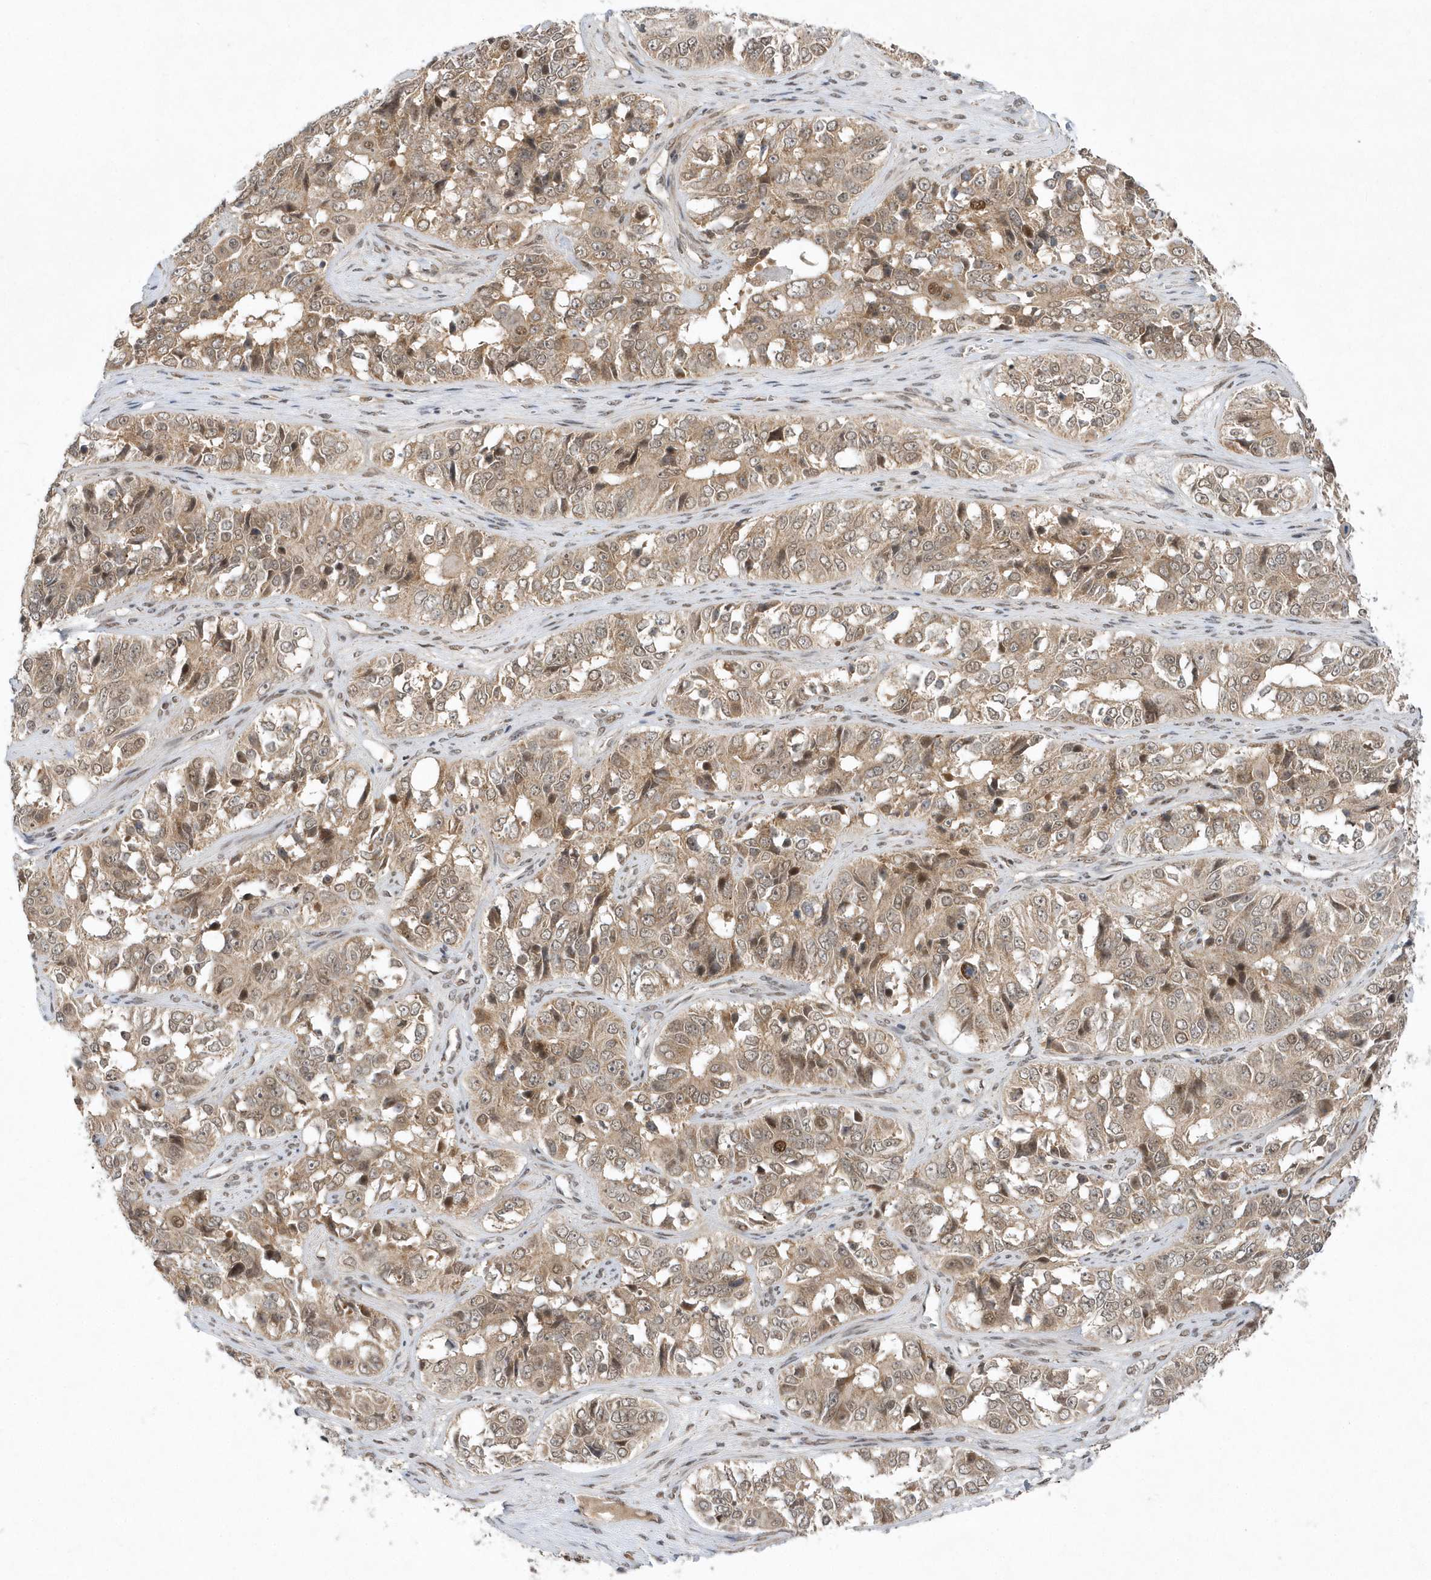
{"staining": {"intensity": "weak", "quantity": ">75%", "location": "cytoplasmic/membranous,nuclear"}, "tissue": "ovarian cancer", "cell_type": "Tumor cells", "image_type": "cancer", "snomed": [{"axis": "morphology", "description": "Carcinoma, endometroid"}, {"axis": "topography", "description": "Ovary"}], "caption": "Tumor cells reveal weak cytoplasmic/membranous and nuclear expression in approximately >75% of cells in ovarian cancer. Nuclei are stained in blue.", "gene": "MXI1", "patient": {"sex": "female", "age": 51}}